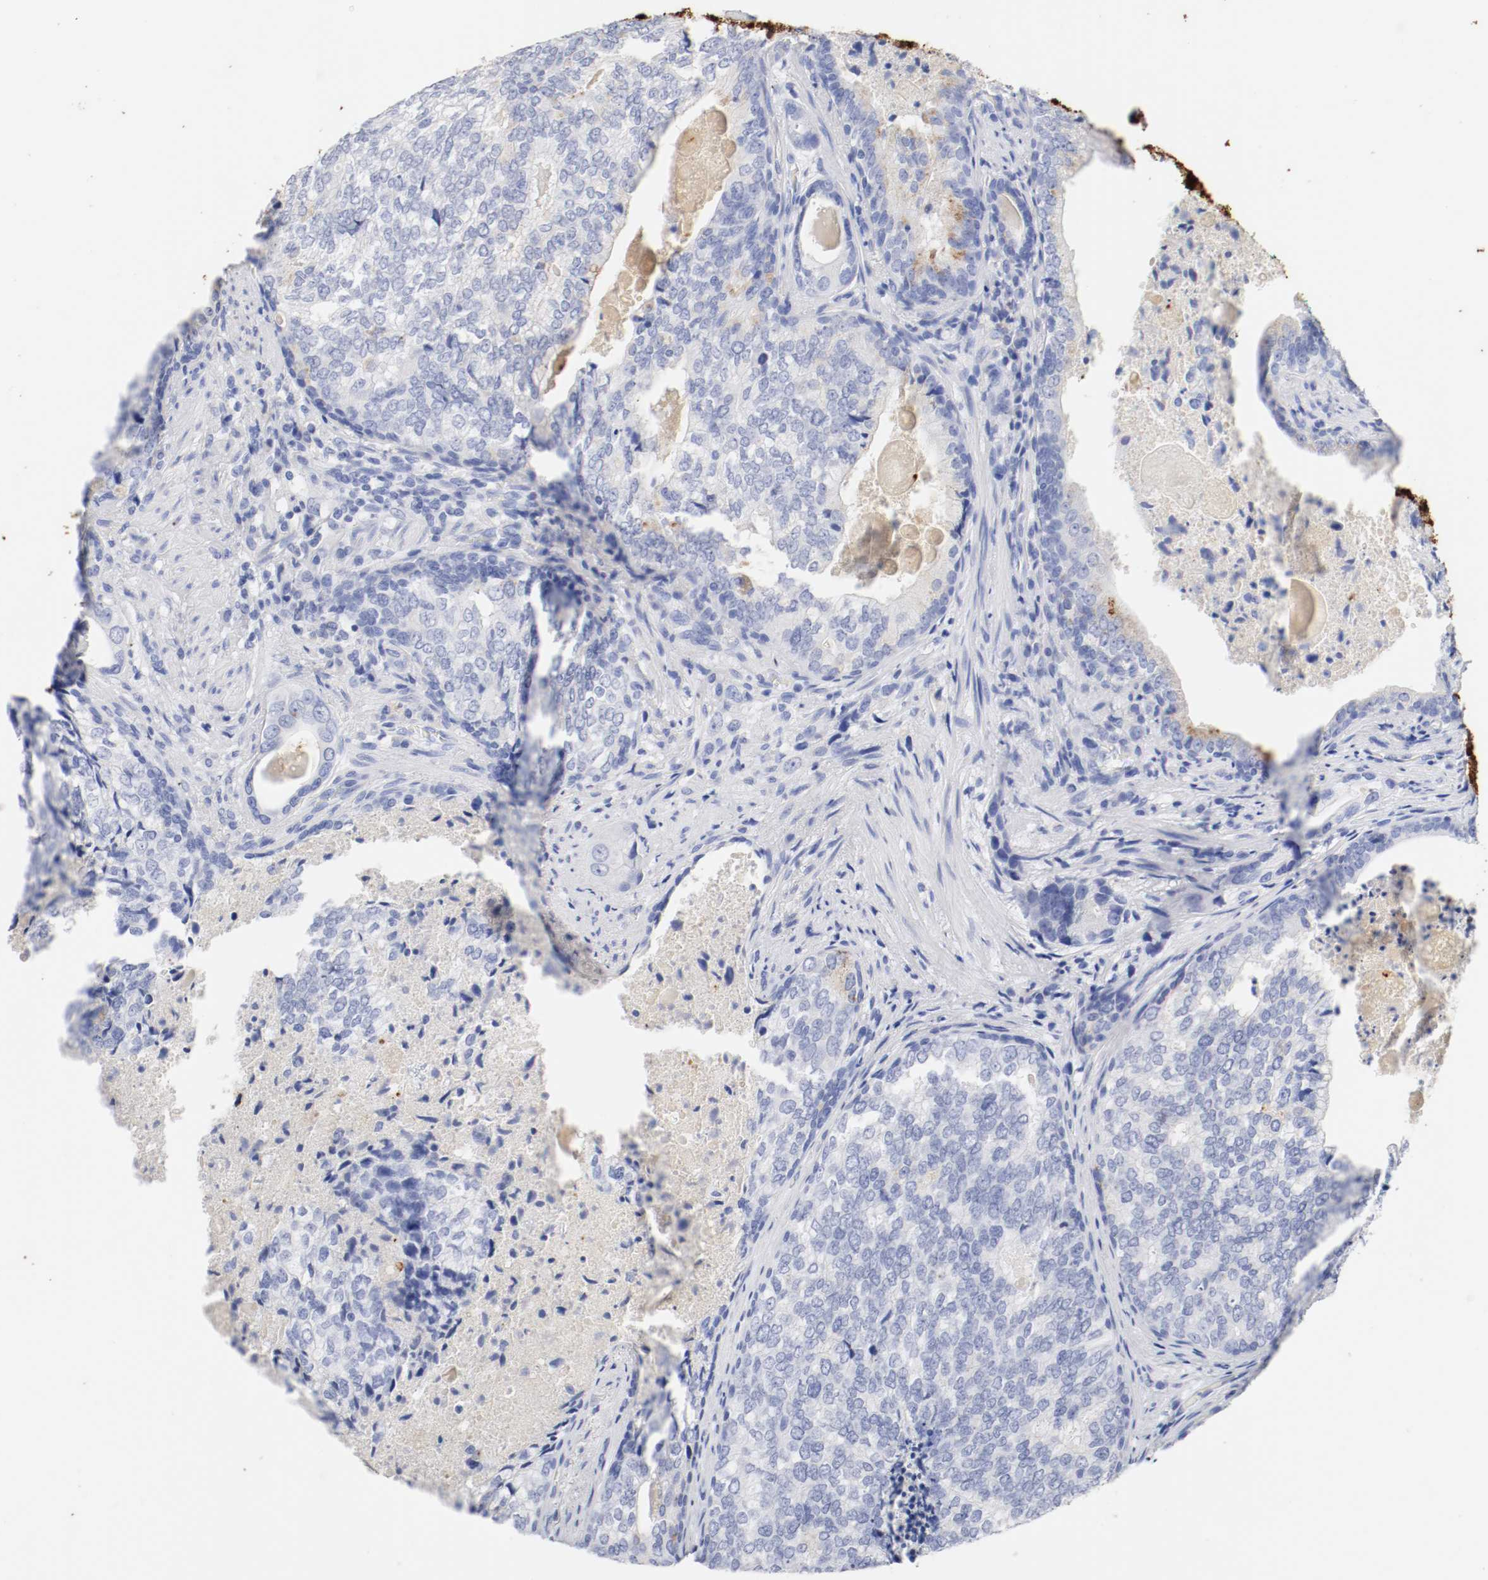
{"staining": {"intensity": "negative", "quantity": "none", "location": "none"}, "tissue": "prostate cancer", "cell_type": "Tumor cells", "image_type": "cancer", "snomed": [{"axis": "morphology", "description": "Adenocarcinoma, High grade"}, {"axis": "topography", "description": "Prostate"}], "caption": "An immunohistochemistry (IHC) histopathology image of prostate cancer (high-grade adenocarcinoma) is shown. There is no staining in tumor cells of prostate cancer (high-grade adenocarcinoma).", "gene": "GAD1", "patient": {"sex": "male", "age": 66}}